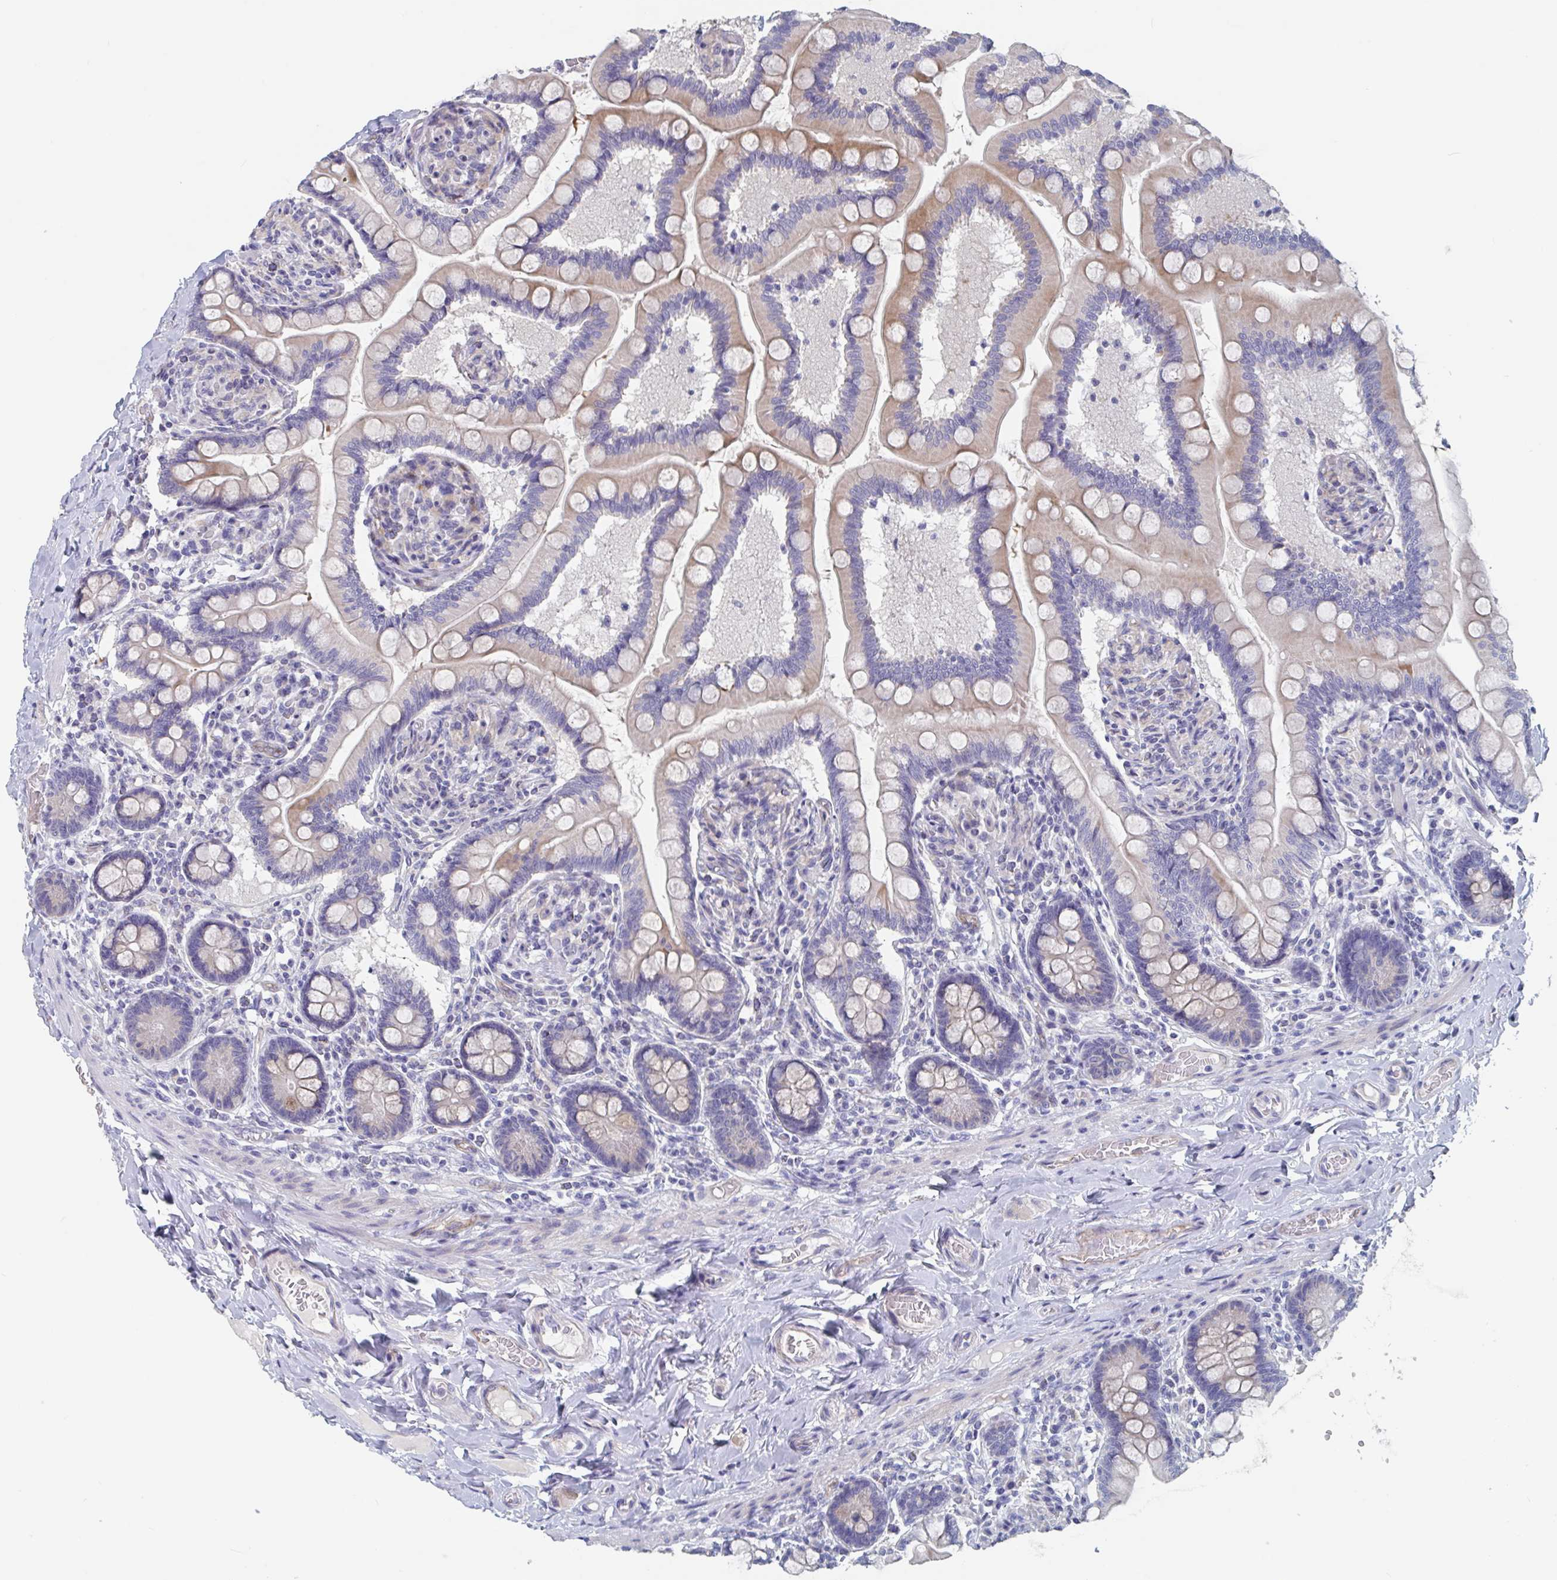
{"staining": {"intensity": "moderate", "quantity": "25%-75%", "location": "cytoplasmic/membranous"}, "tissue": "small intestine", "cell_type": "Glandular cells", "image_type": "normal", "snomed": [{"axis": "morphology", "description": "Normal tissue, NOS"}, {"axis": "topography", "description": "Small intestine"}], "caption": "Moderate cytoplasmic/membranous expression is present in about 25%-75% of glandular cells in normal small intestine. (brown staining indicates protein expression, while blue staining denotes nuclei).", "gene": "ABHD16A", "patient": {"sex": "female", "age": 64}}